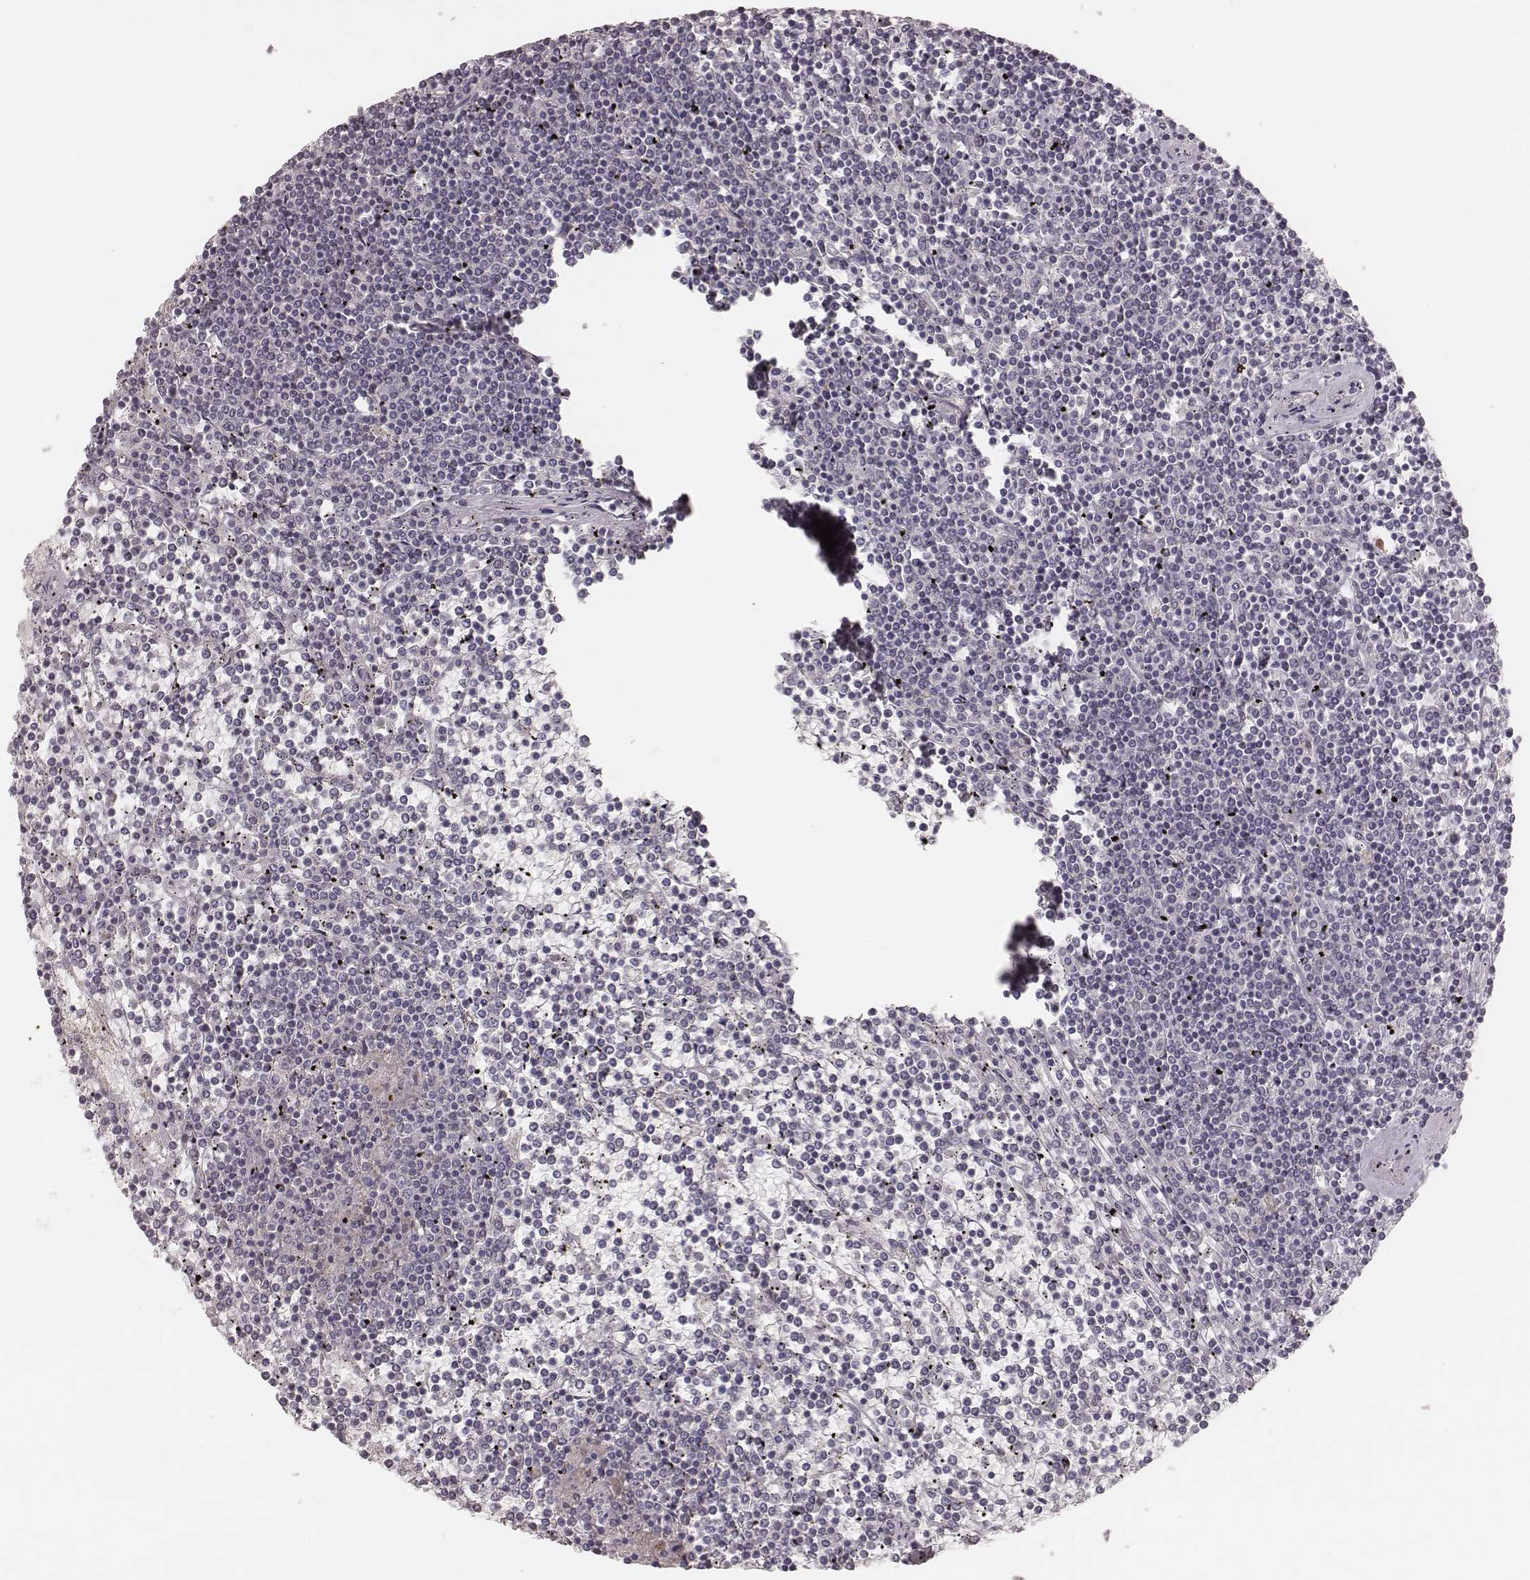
{"staining": {"intensity": "negative", "quantity": "none", "location": "none"}, "tissue": "lymphoma", "cell_type": "Tumor cells", "image_type": "cancer", "snomed": [{"axis": "morphology", "description": "Malignant lymphoma, non-Hodgkin's type, Low grade"}, {"axis": "topography", "description": "Spleen"}], "caption": "A high-resolution image shows immunohistochemistry (IHC) staining of malignant lymphoma, non-Hodgkin's type (low-grade), which reveals no significant positivity in tumor cells.", "gene": "FAM13B", "patient": {"sex": "female", "age": 19}}